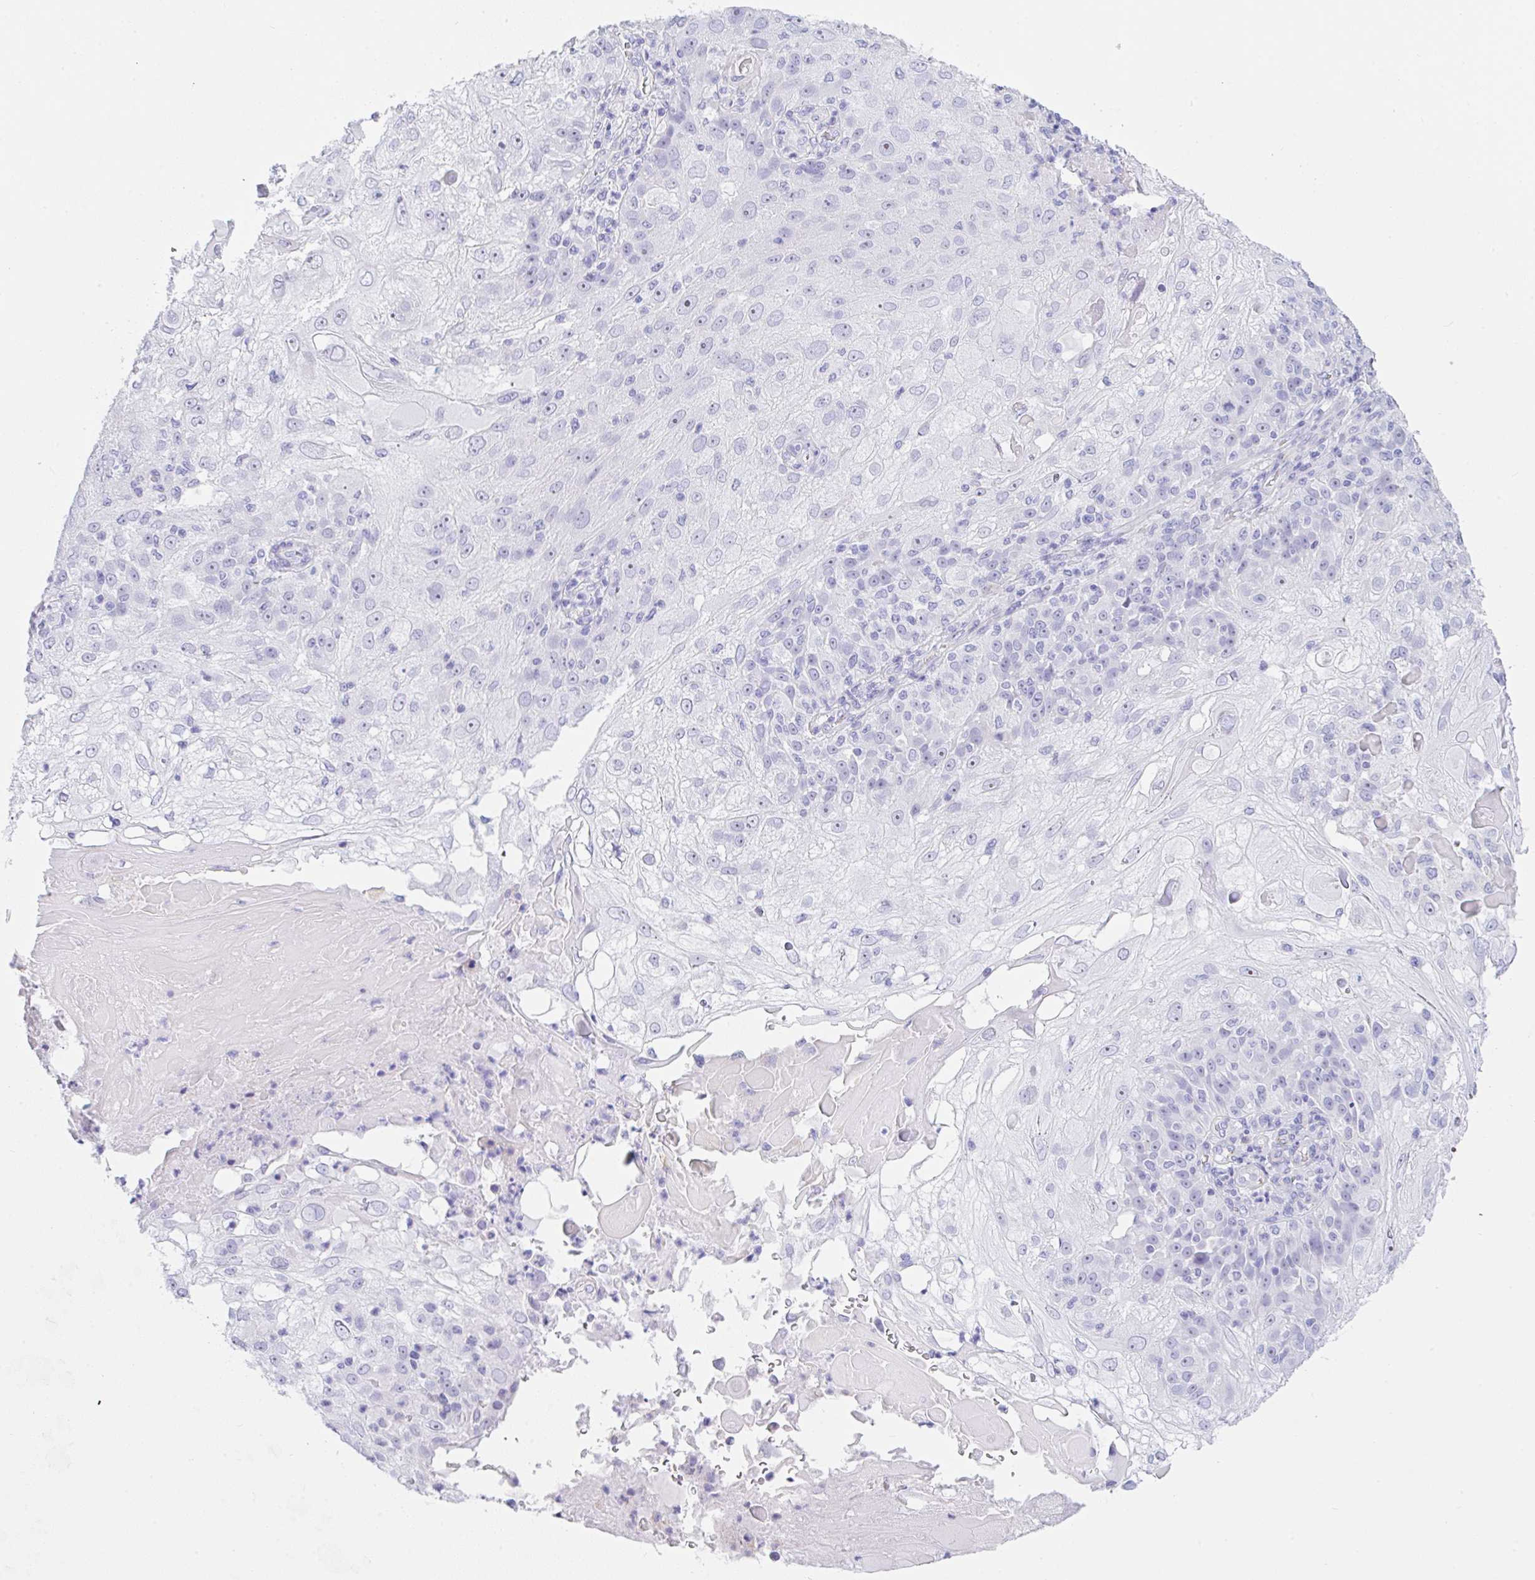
{"staining": {"intensity": "negative", "quantity": "none", "location": "none"}, "tissue": "skin cancer", "cell_type": "Tumor cells", "image_type": "cancer", "snomed": [{"axis": "morphology", "description": "Normal tissue, NOS"}, {"axis": "morphology", "description": "Squamous cell carcinoma, NOS"}, {"axis": "topography", "description": "Skin"}], "caption": "An image of skin cancer (squamous cell carcinoma) stained for a protein displays no brown staining in tumor cells.", "gene": "NDUFAF8", "patient": {"sex": "female", "age": 83}}